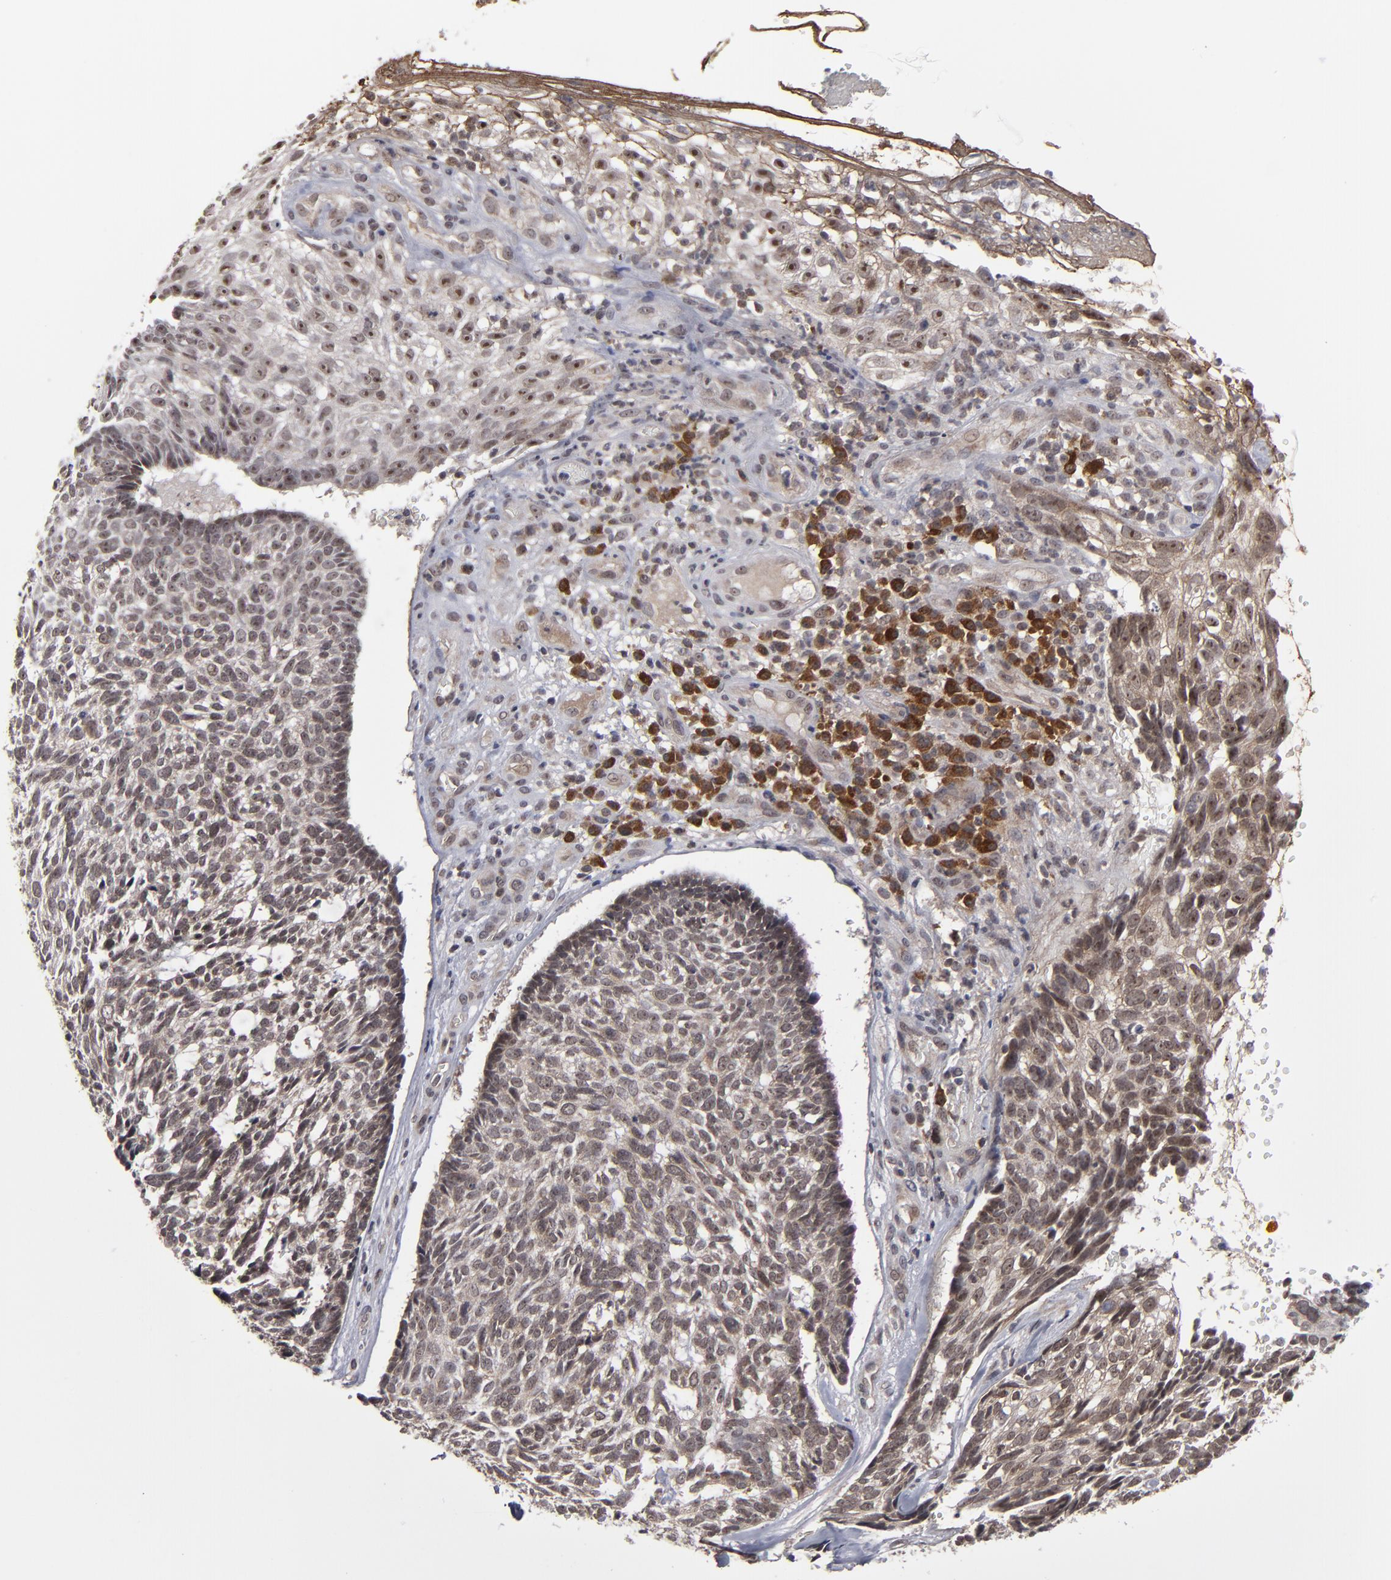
{"staining": {"intensity": "weak", "quantity": ">75%", "location": "cytoplasmic/membranous"}, "tissue": "skin cancer", "cell_type": "Tumor cells", "image_type": "cancer", "snomed": [{"axis": "morphology", "description": "Basal cell carcinoma"}, {"axis": "topography", "description": "Skin"}], "caption": "The image reveals a brown stain indicating the presence of a protein in the cytoplasmic/membranous of tumor cells in skin cancer.", "gene": "GLCCI1", "patient": {"sex": "male", "age": 72}}